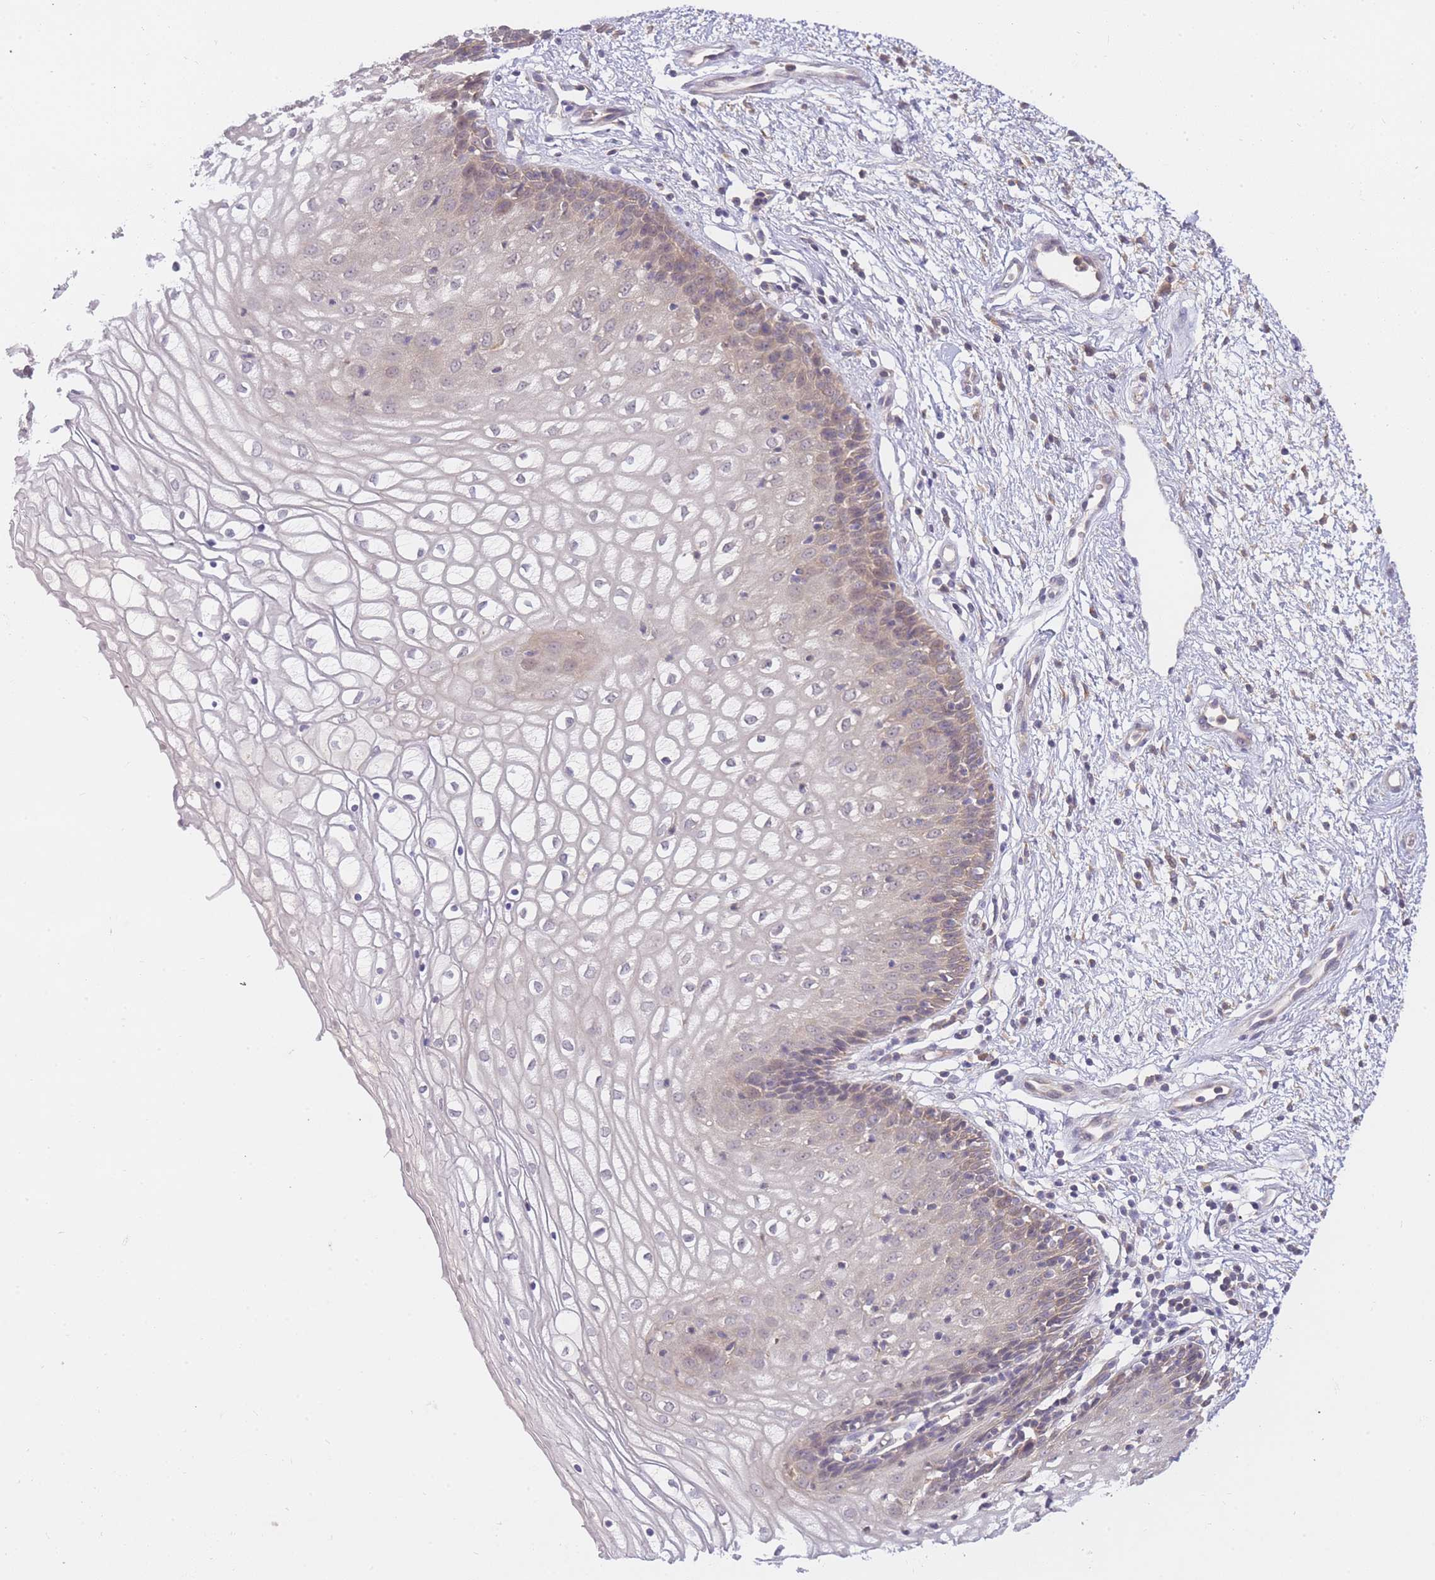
{"staining": {"intensity": "weak", "quantity": "<25%", "location": "cytoplasmic/membranous"}, "tissue": "vagina", "cell_type": "Squamous epithelial cells", "image_type": "normal", "snomed": [{"axis": "morphology", "description": "Normal tissue, NOS"}, {"axis": "topography", "description": "Vagina"}], "caption": "DAB (3,3'-diaminobenzidine) immunohistochemical staining of normal vagina demonstrates no significant staining in squamous epithelial cells.", "gene": "ZNF577", "patient": {"sex": "female", "age": 34}}